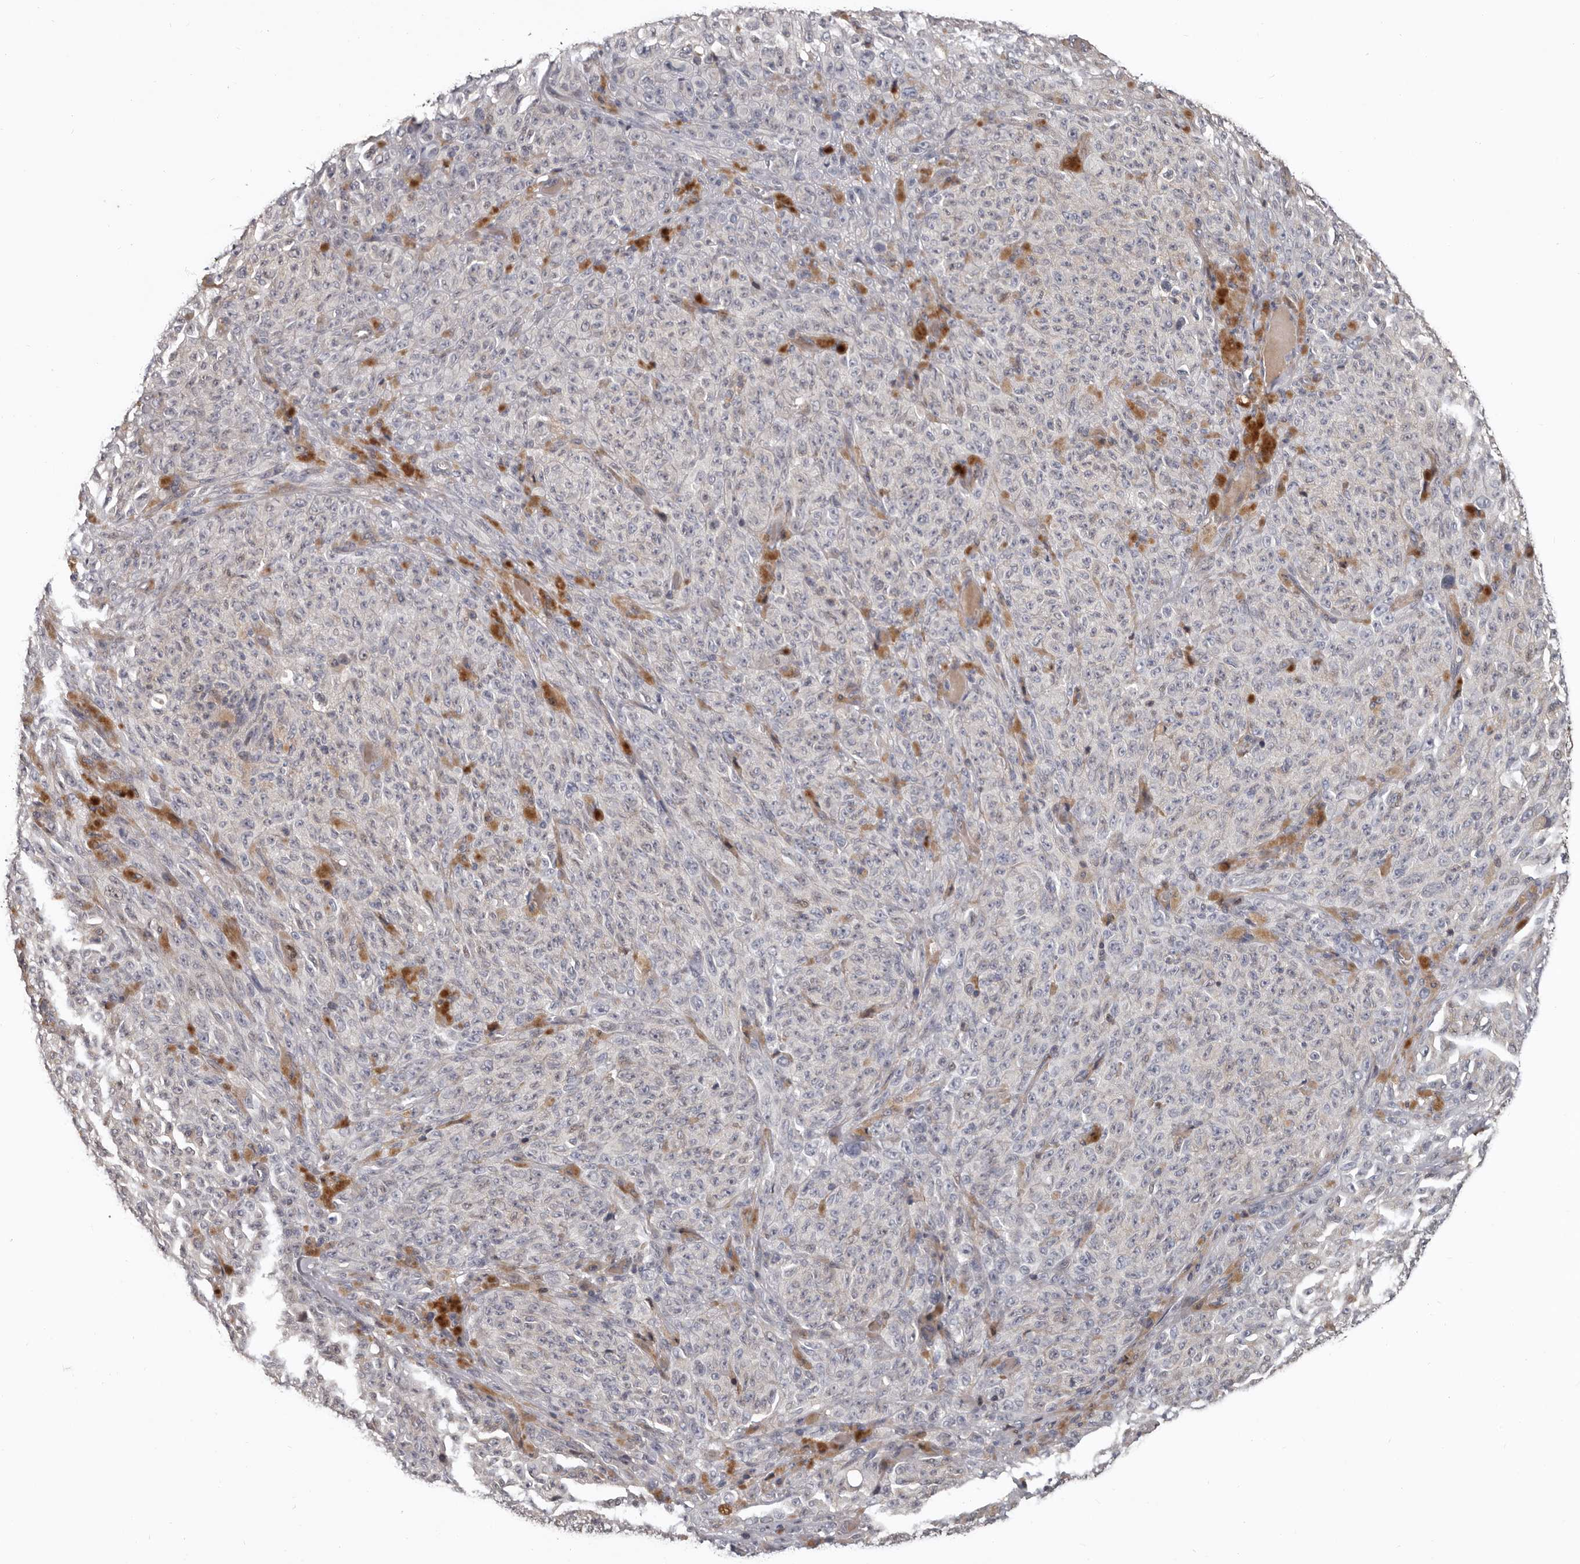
{"staining": {"intensity": "negative", "quantity": "none", "location": "none"}, "tissue": "melanoma", "cell_type": "Tumor cells", "image_type": "cancer", "snomed": [{"axis": "morphology", "description": "Malignant melanoma, NOS"}, {"axis": "topography", "description": "Skin"}], "caption": "Immunohistochemistry (IHC) of human malignant melanoma demonstrates no staining in tumor cells. (DAB immunohistochemistry, high magnification).", "gene": "RNF217", "patient": {"sex": "female", "age": 82}}